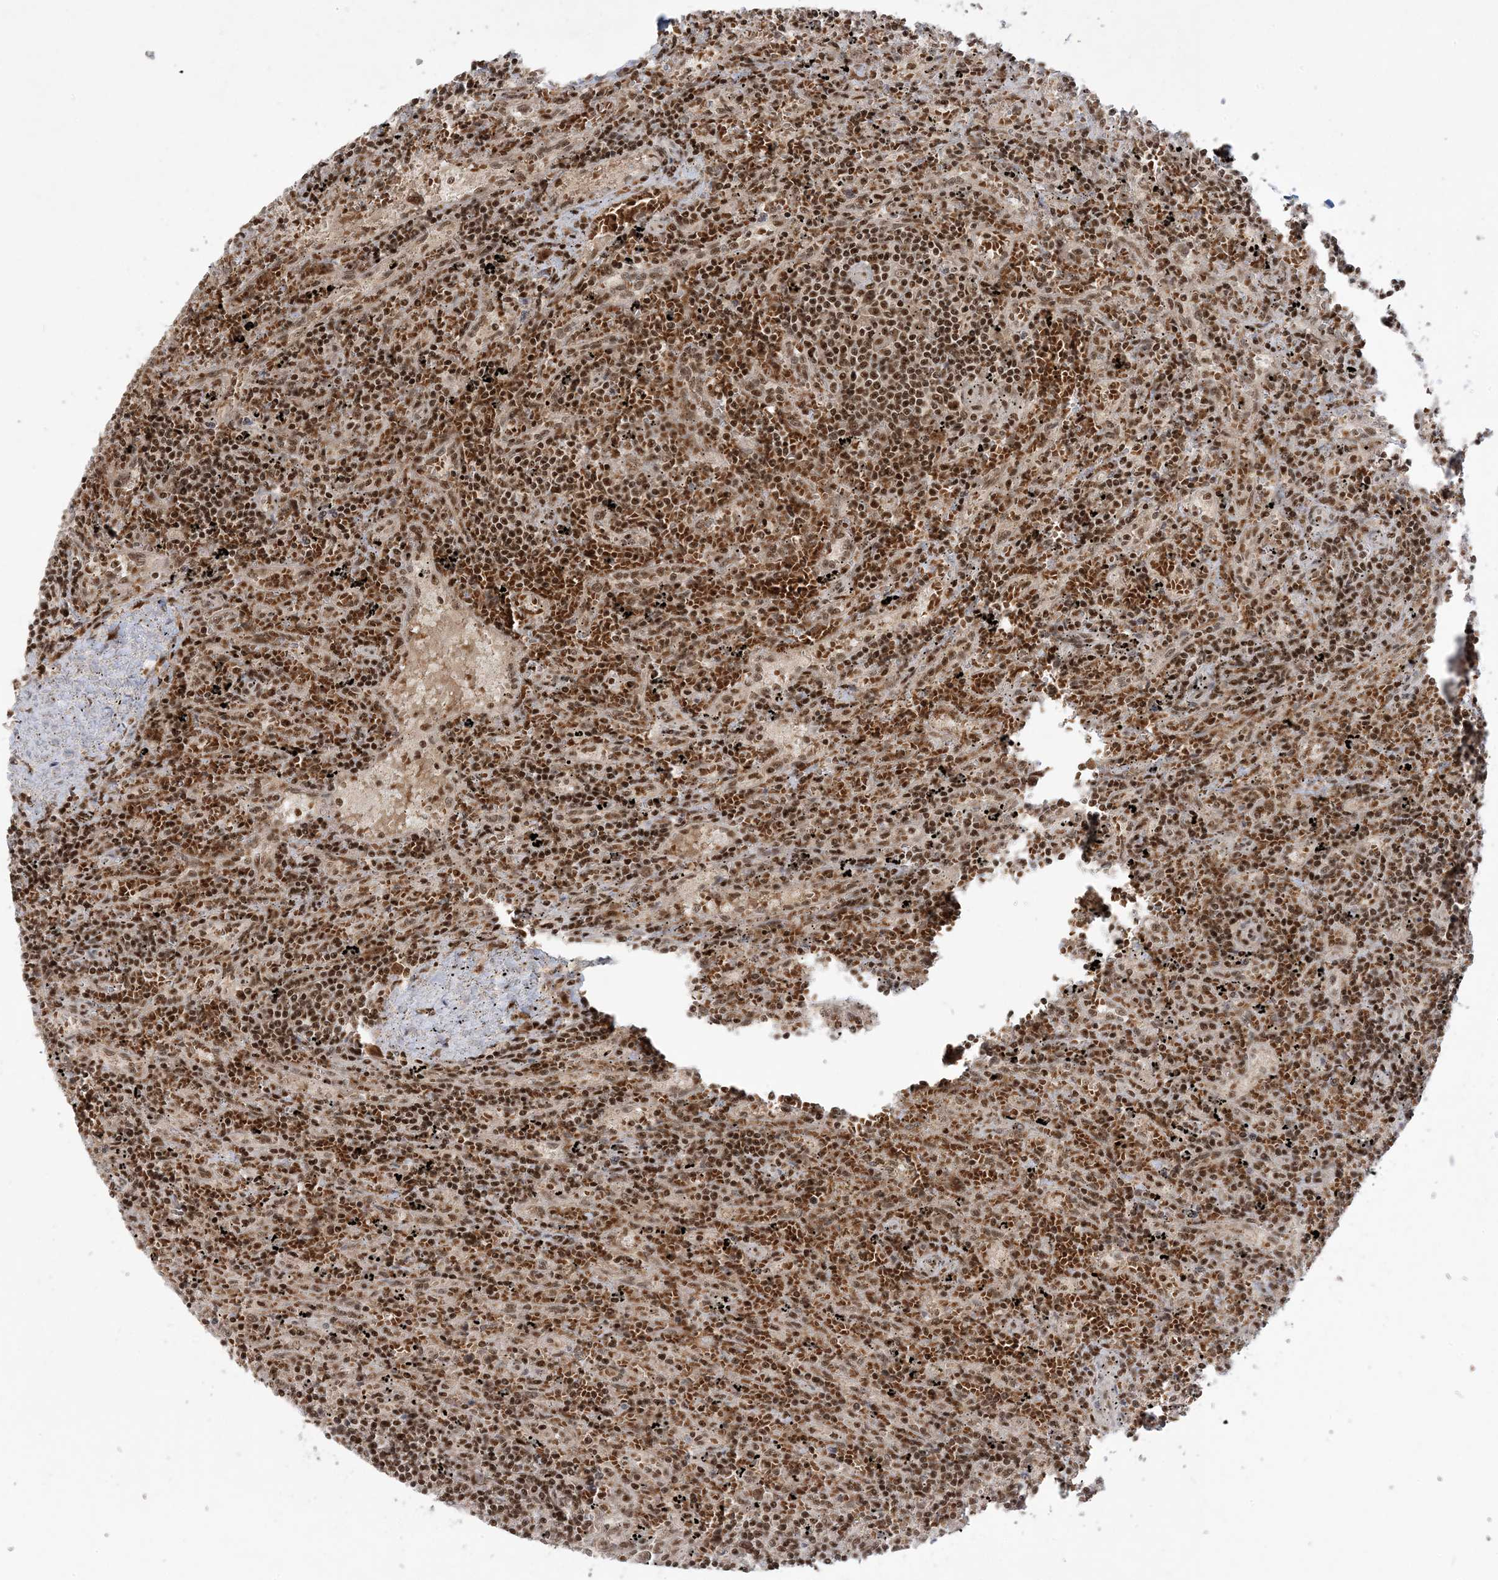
{"staining": {"intensity": "strong", "quantity": ">75%", "location": "nuclear"}, "tissue": "lymphoma", "cell_type": "Tumor cells", "image_type": "cancer", "snomed": [{"axis": "morphology", "description": "Malignant lymphoma, non-Hodgkin's type, Low grade"}, {"axis": "topography", "description": "Spleen"}], "caption": "Brown immunohistochemical staining in human lymphoma exhibits strong nuclear positivity in about >75% of tumor cells.", "gene": "PPIL2", "patient": {"sex": "male", "age": 76}}